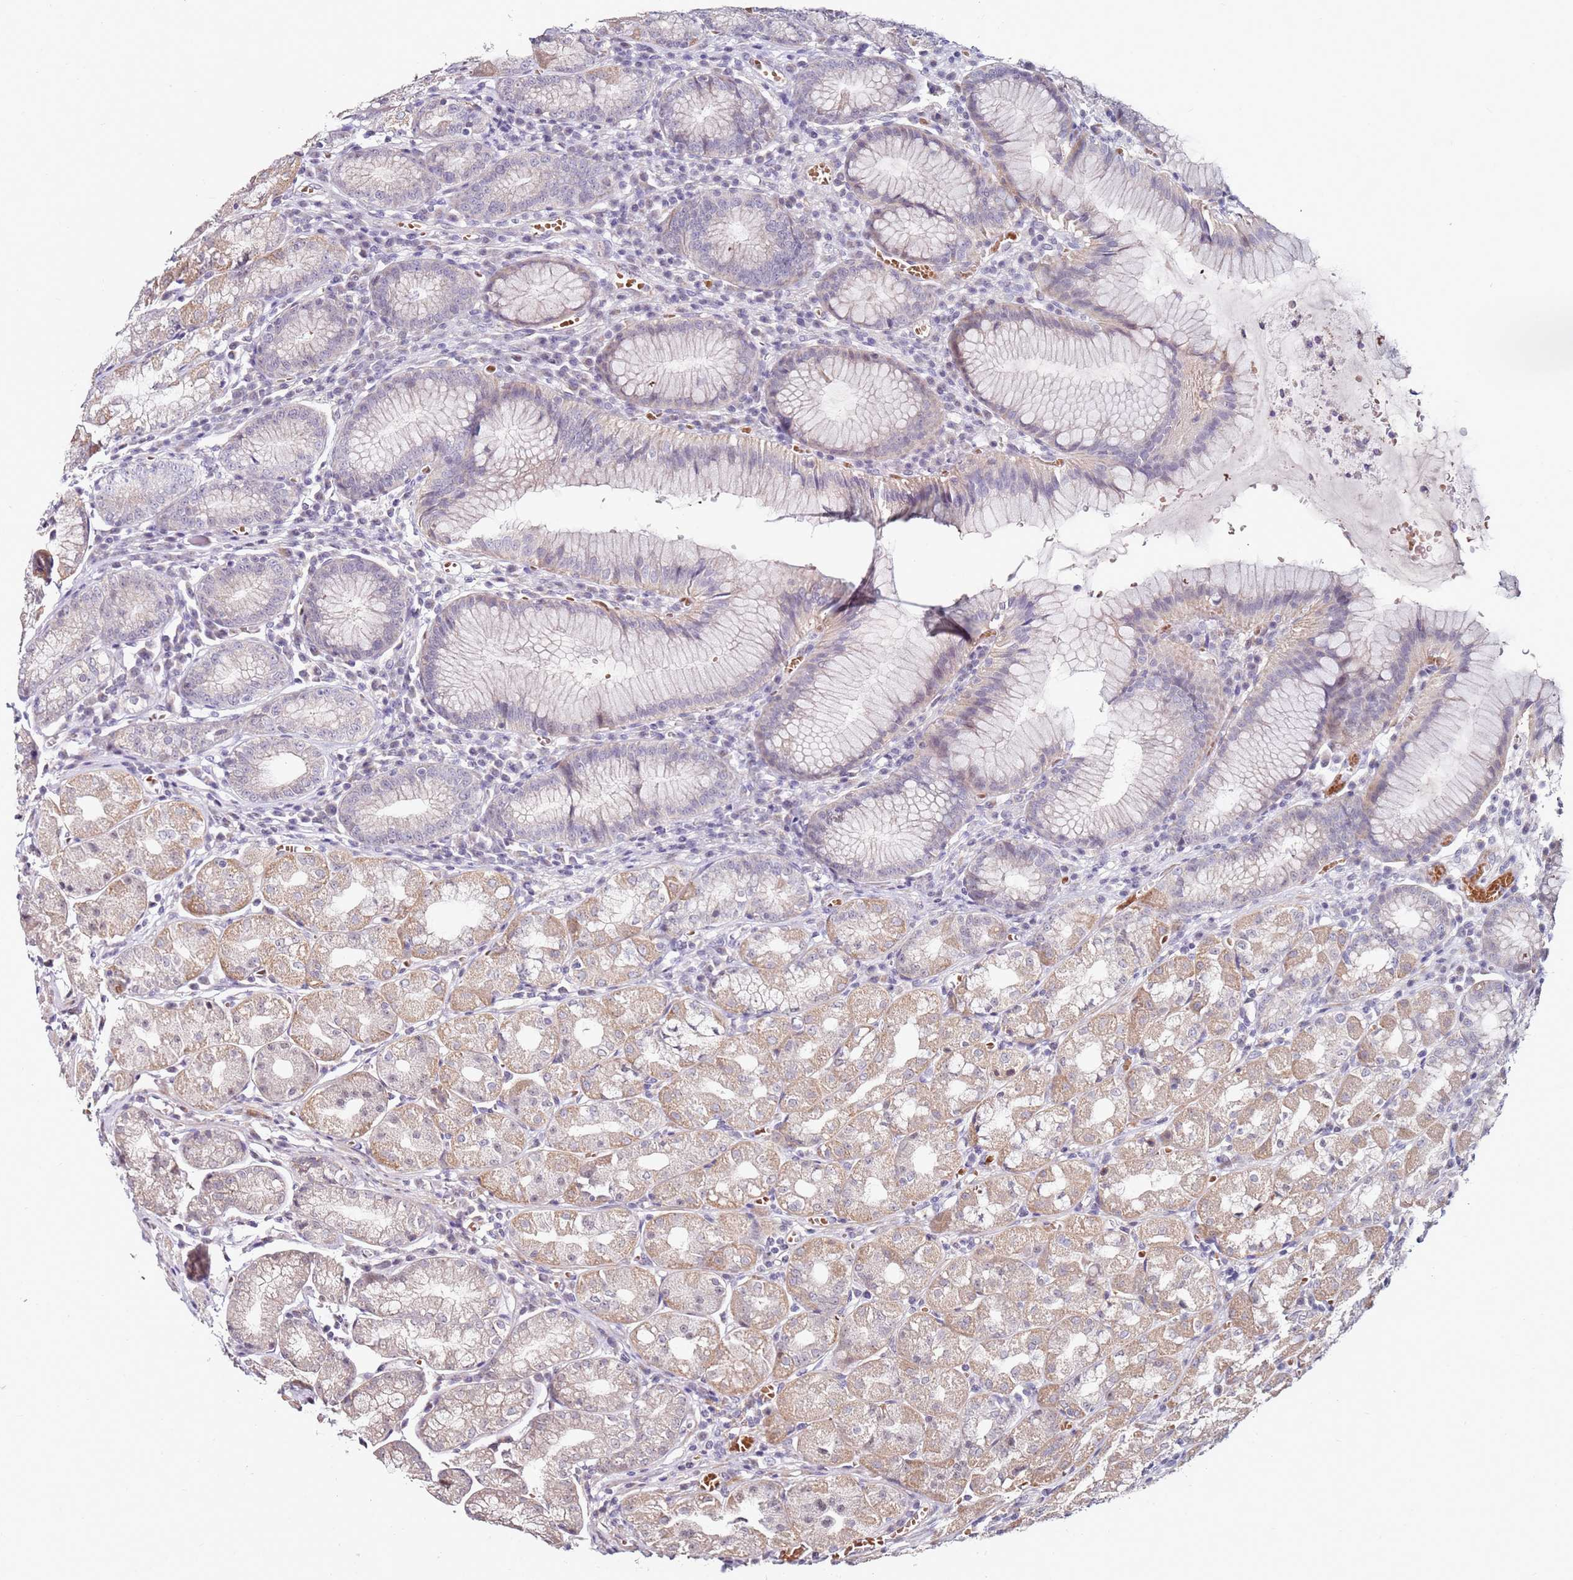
{"staining": {"intensity": "weak", "quantity": "25%-75%", "location": "cytoplasmic/membranous"}, "tissue": "stomach", "cell_type": "Glandular cells", "image_type": "normal", "snomed": [{"axis": "morphology", "description": "Normal tissue, NOS"}, {"axis": "topography", "description": "Stomach"}], "caption": "Human stomach stained with a brown dye displays weak cytoplasmic/membranous positive expression in about 25%-75% of glandular cells.", "gene": "RARS2", "patient": {"sex": "male", "age": 55}}